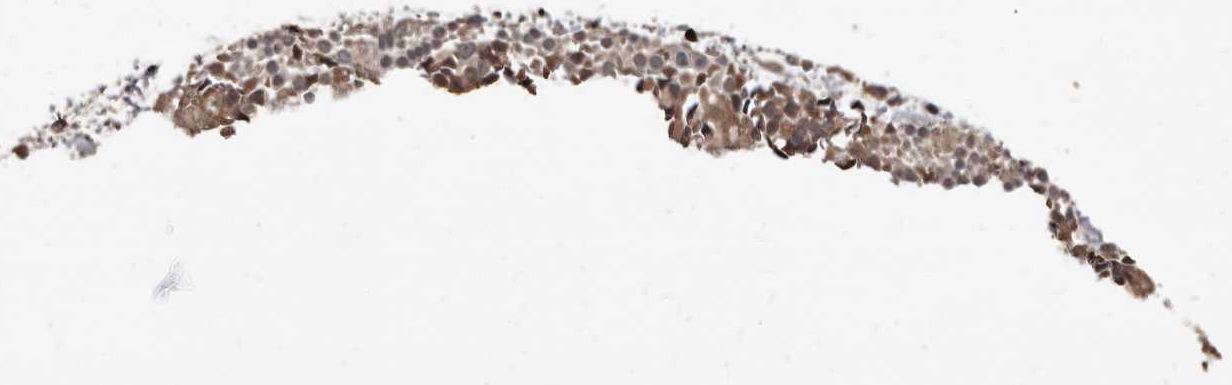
{"staining": {"intensity": "moderate", "quantity": ">75%", "location": "cytoplasmic/membranous"}, "tissue": "nasopharynx", "cell_type": "Respiratory epithelial cells", "image_type": "normal", "snomed": [{"axis": "morphology", "description": "Normal tissue, NOS"}, {"axis": "topography", "description": "Nasopharynx"}], "caption": "IHC (DAB (3,3'-diaminobenzidine)) staining of benign human nasopharynx reveals moderate cytoplasmic/membranous protein staining in approximately >75% of respiratory epithelial cells. (DAB IHC with brightfield microscopy, high magnification).", "gene": "PMVK", "patient": {"sex": "male", "age": 22}}